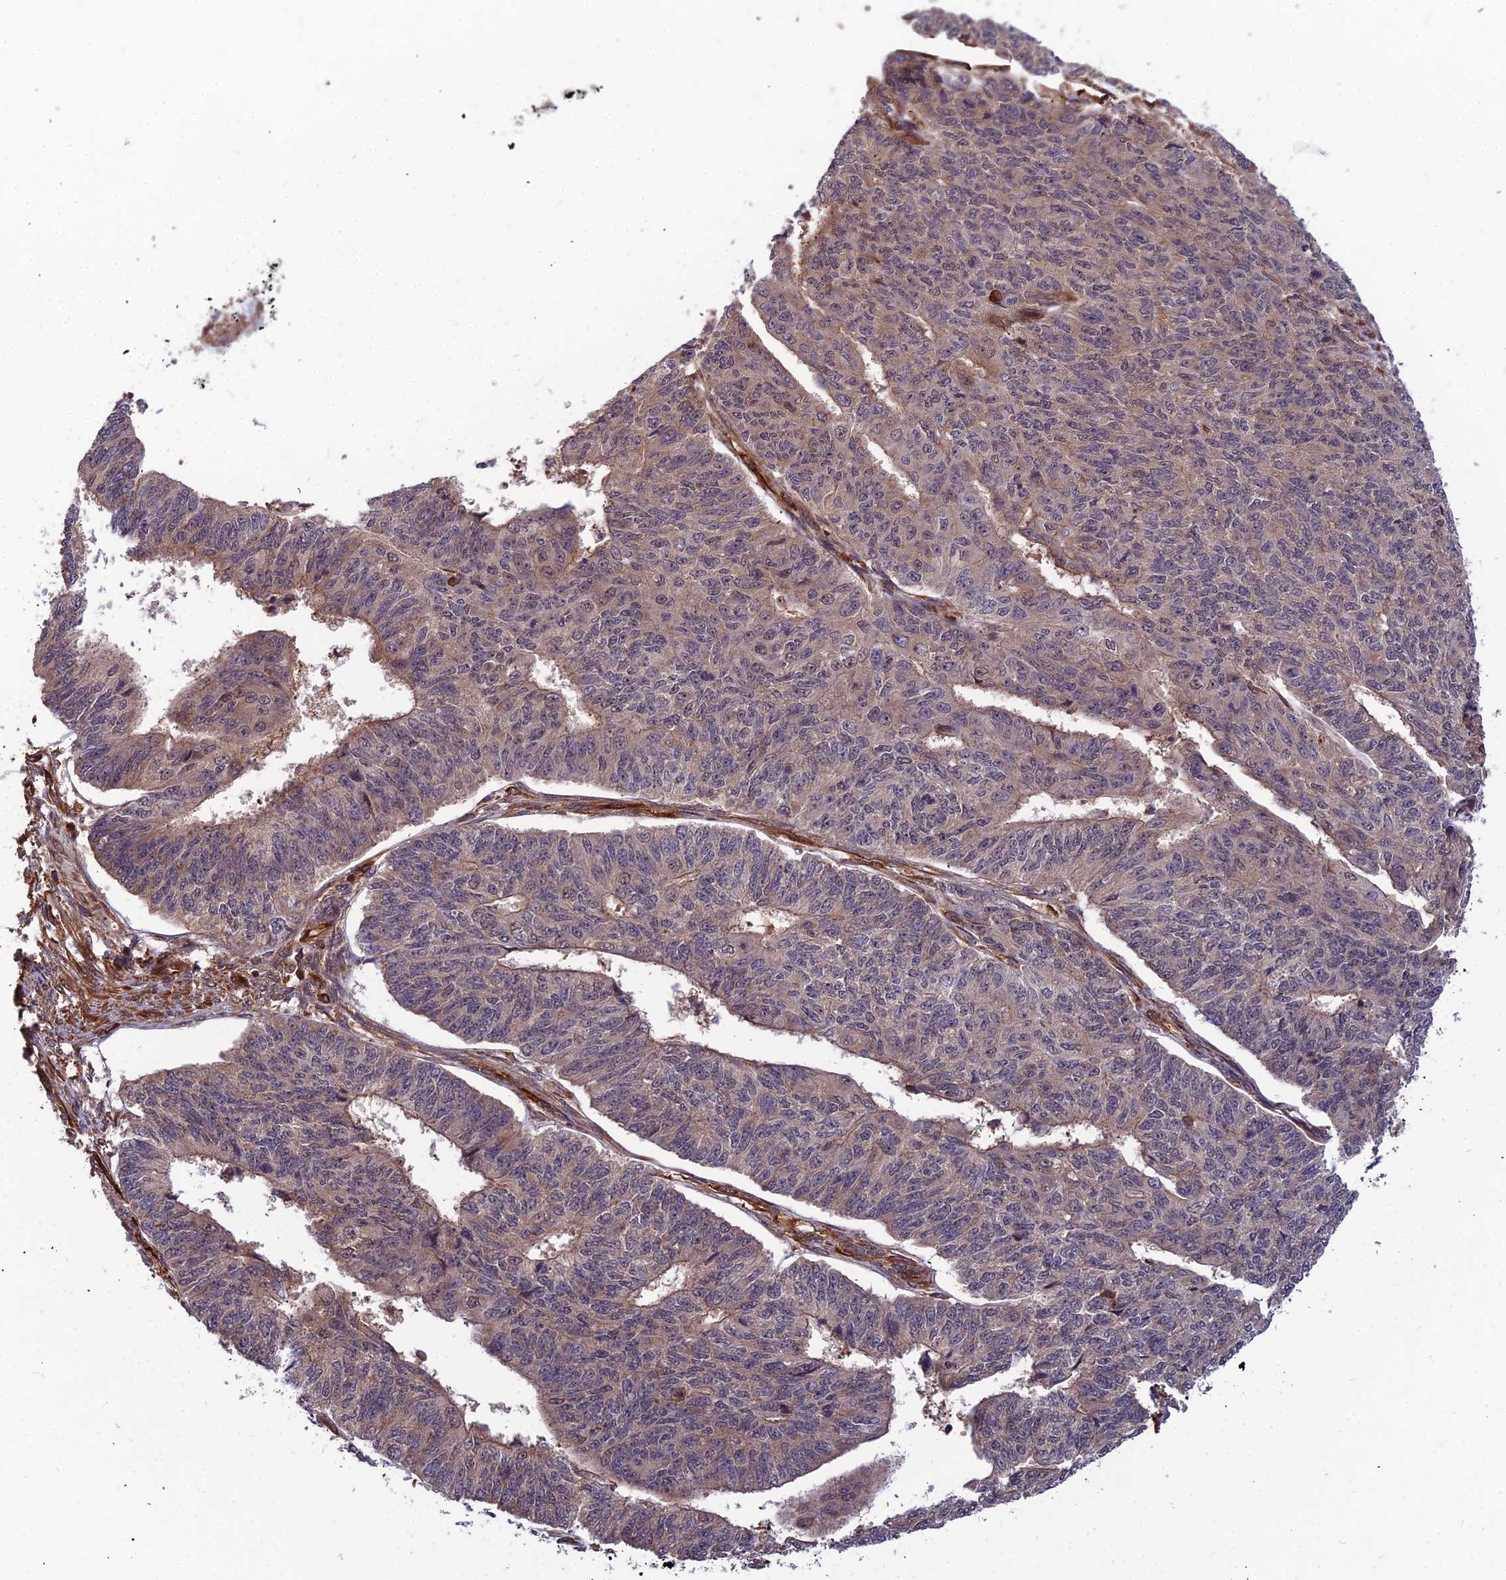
{"staining": {"intensity": "weak", "quantity": "25%-75%", "location": "cytoplasmic/membranous"}, "tissue": "endometrial cancer", "cell_type": "Tumor cells", "image_type": "cancer", "snomed": [{"axis": "morphology", "description": "Adenocarcinoma, NOS"}, {"axis": "topography", "description": "Endometrium"}], "caption": "Protein expression analysis of endometrial adenocarcinoma demonstrates weak cytoplasmic/membranous positivity in about 25%-75% of tumor cells.", "gene": "ZNF467", "patient": {"sex": "female", "age": 32}}